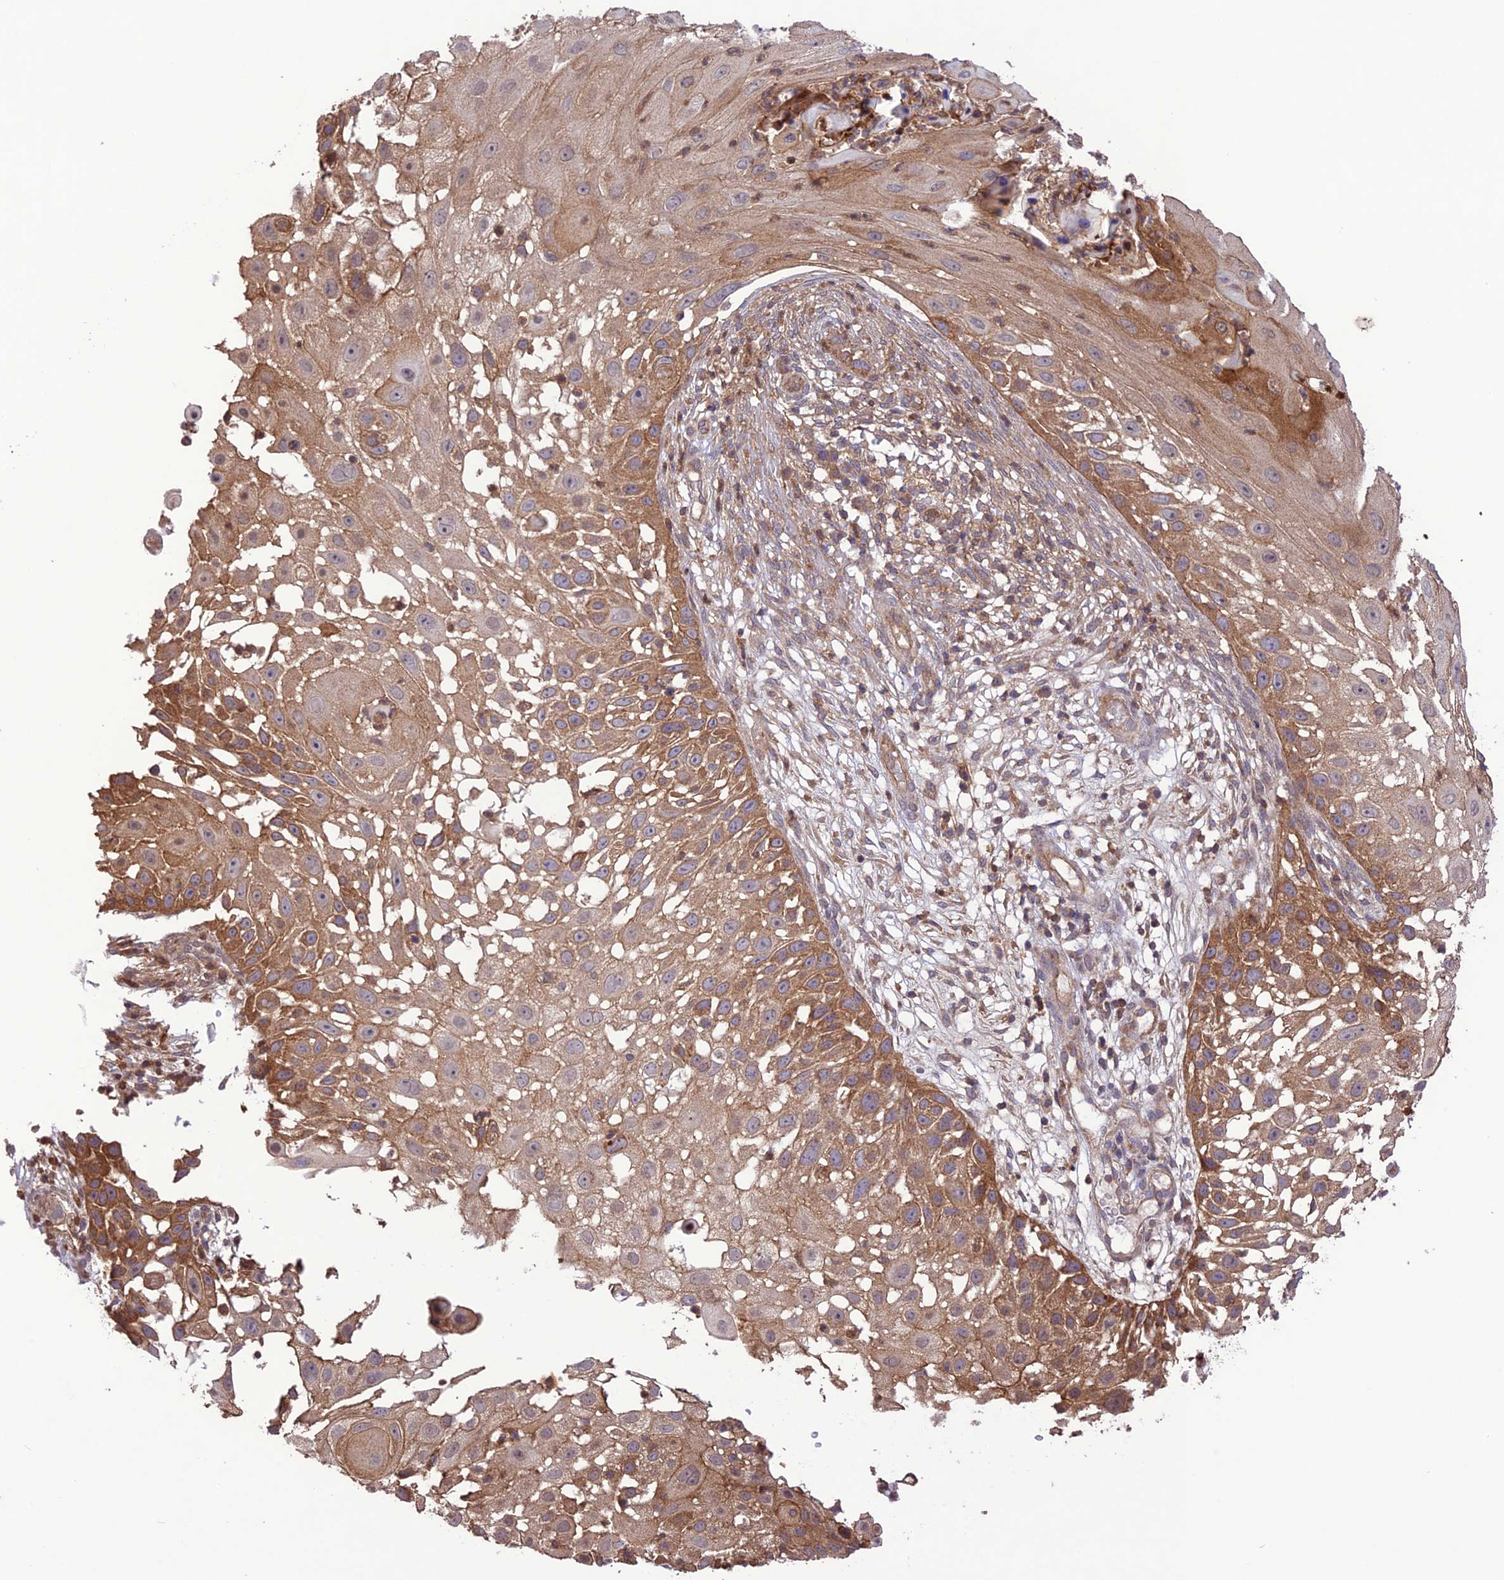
{"staining": {"intensity": "moderate", "quantity": ">75%", "location": "cytoplasmic/membranous"}, "tissue": "skin cancer", "cell_type": "Tumor cells", "image_type": "cancer", "snomed": [{"axis": "morphology", "description": "Squamous cell carcinoma, NOS"}, {"axis": "topography", "description": "Skin"}], "caption": "This is a photomicrograph of immunohistochemistry staining of skin squamous cell carcinoma, which shows moderate staining in the cytoplasmic/membranous of tumor cells.", "gene": "FCHSD1", "patient": {"sex": "female", "age": 44}}